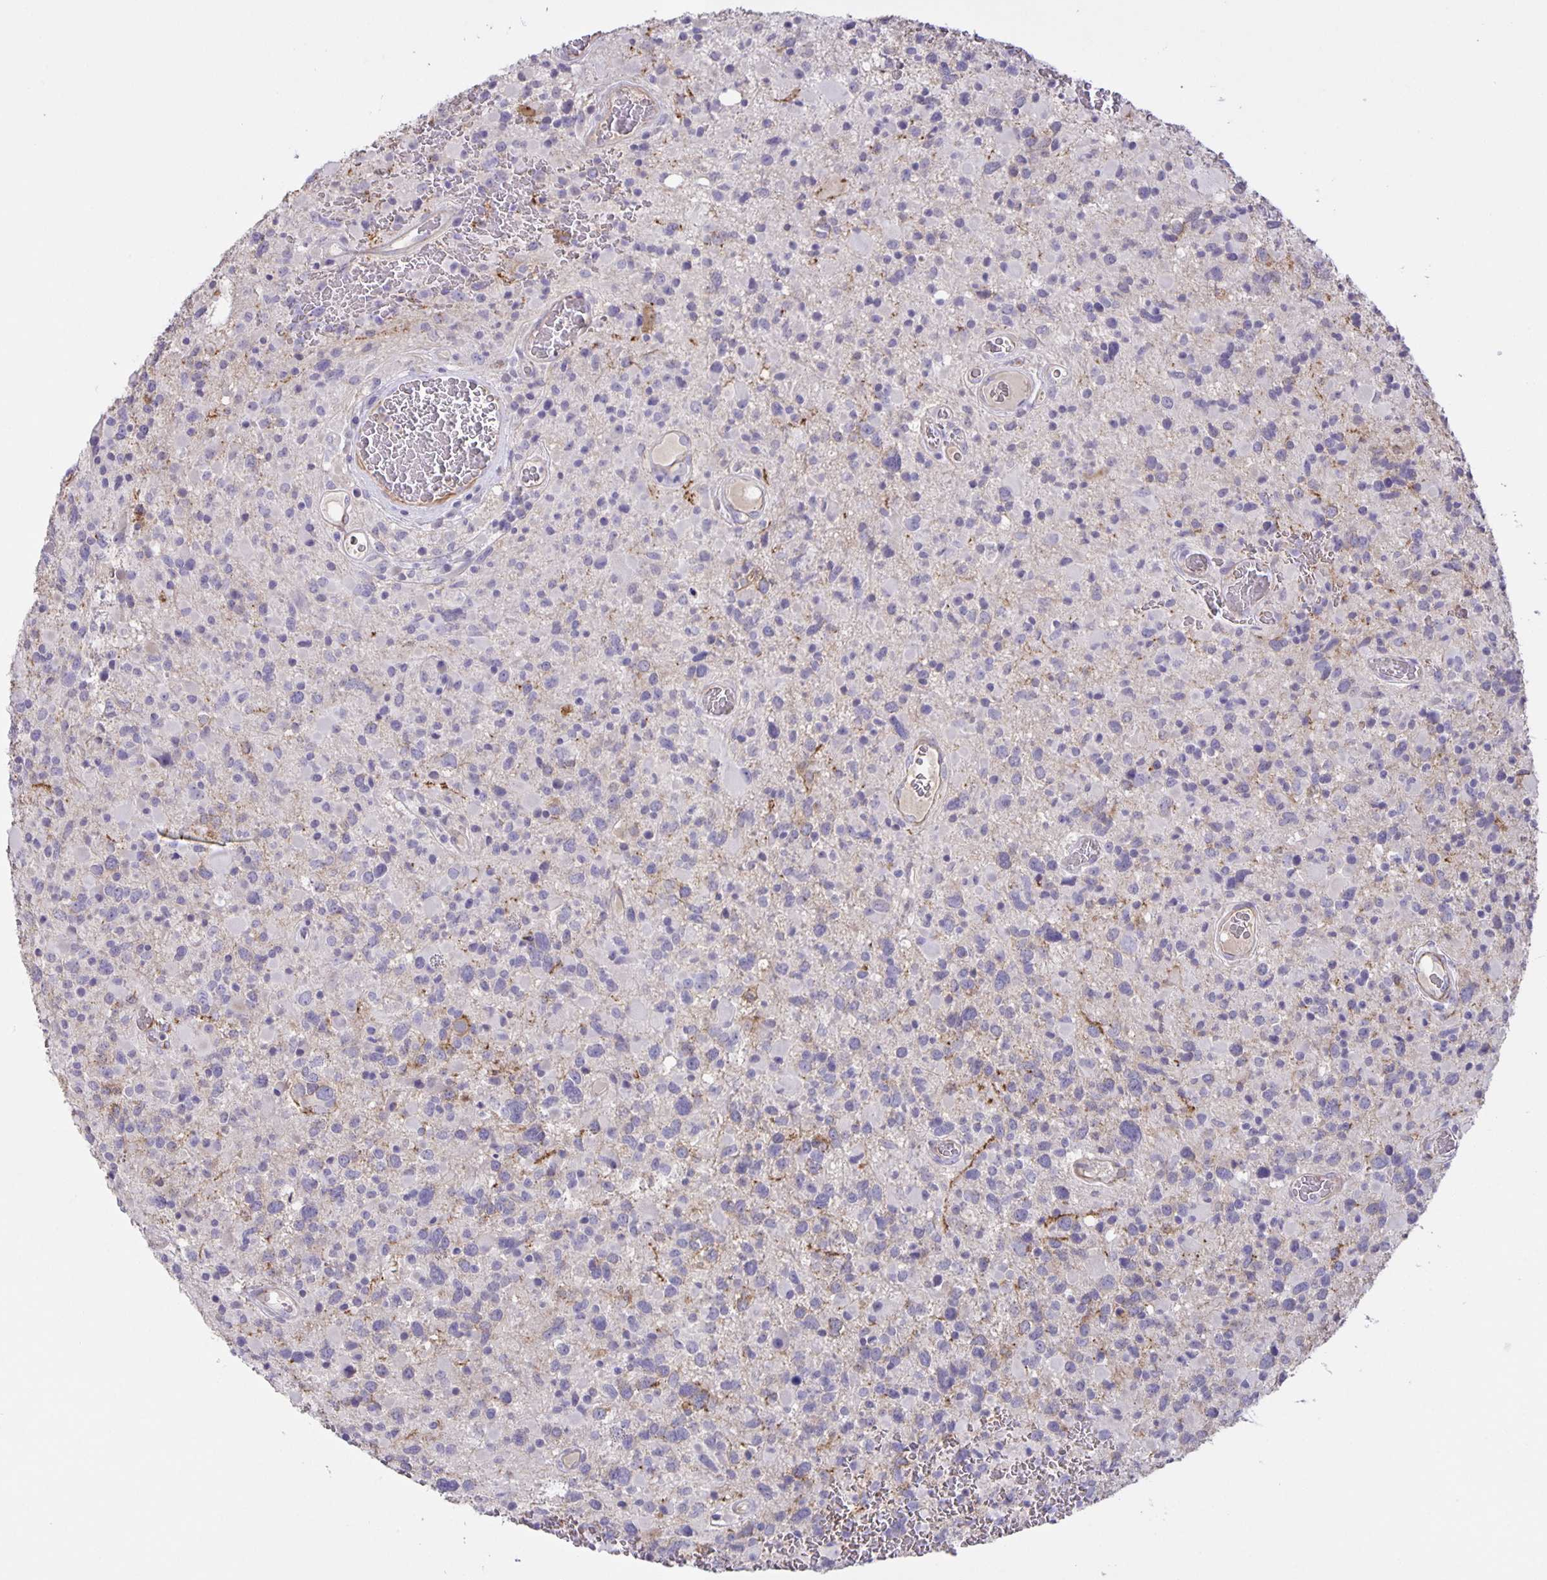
{"staining": {"intensity": "negative", "quantity": "none", "location": "none"}, "tissue": "glioma", "cell_type": "Tumor cells", "image_type": "cancer", "snomed": [{"axis": "morphology", "description": "Glioma, malignant, High grade"}, {"axis": "topography", "description": "Brain"}], "caption": "This is an immunohistochemistry micrograph of human malignant glioma (high-grade). There is no positivity in tumor cells.", "gene": "SRCIN1", "patient": {"sex": "female", "age": 40}}